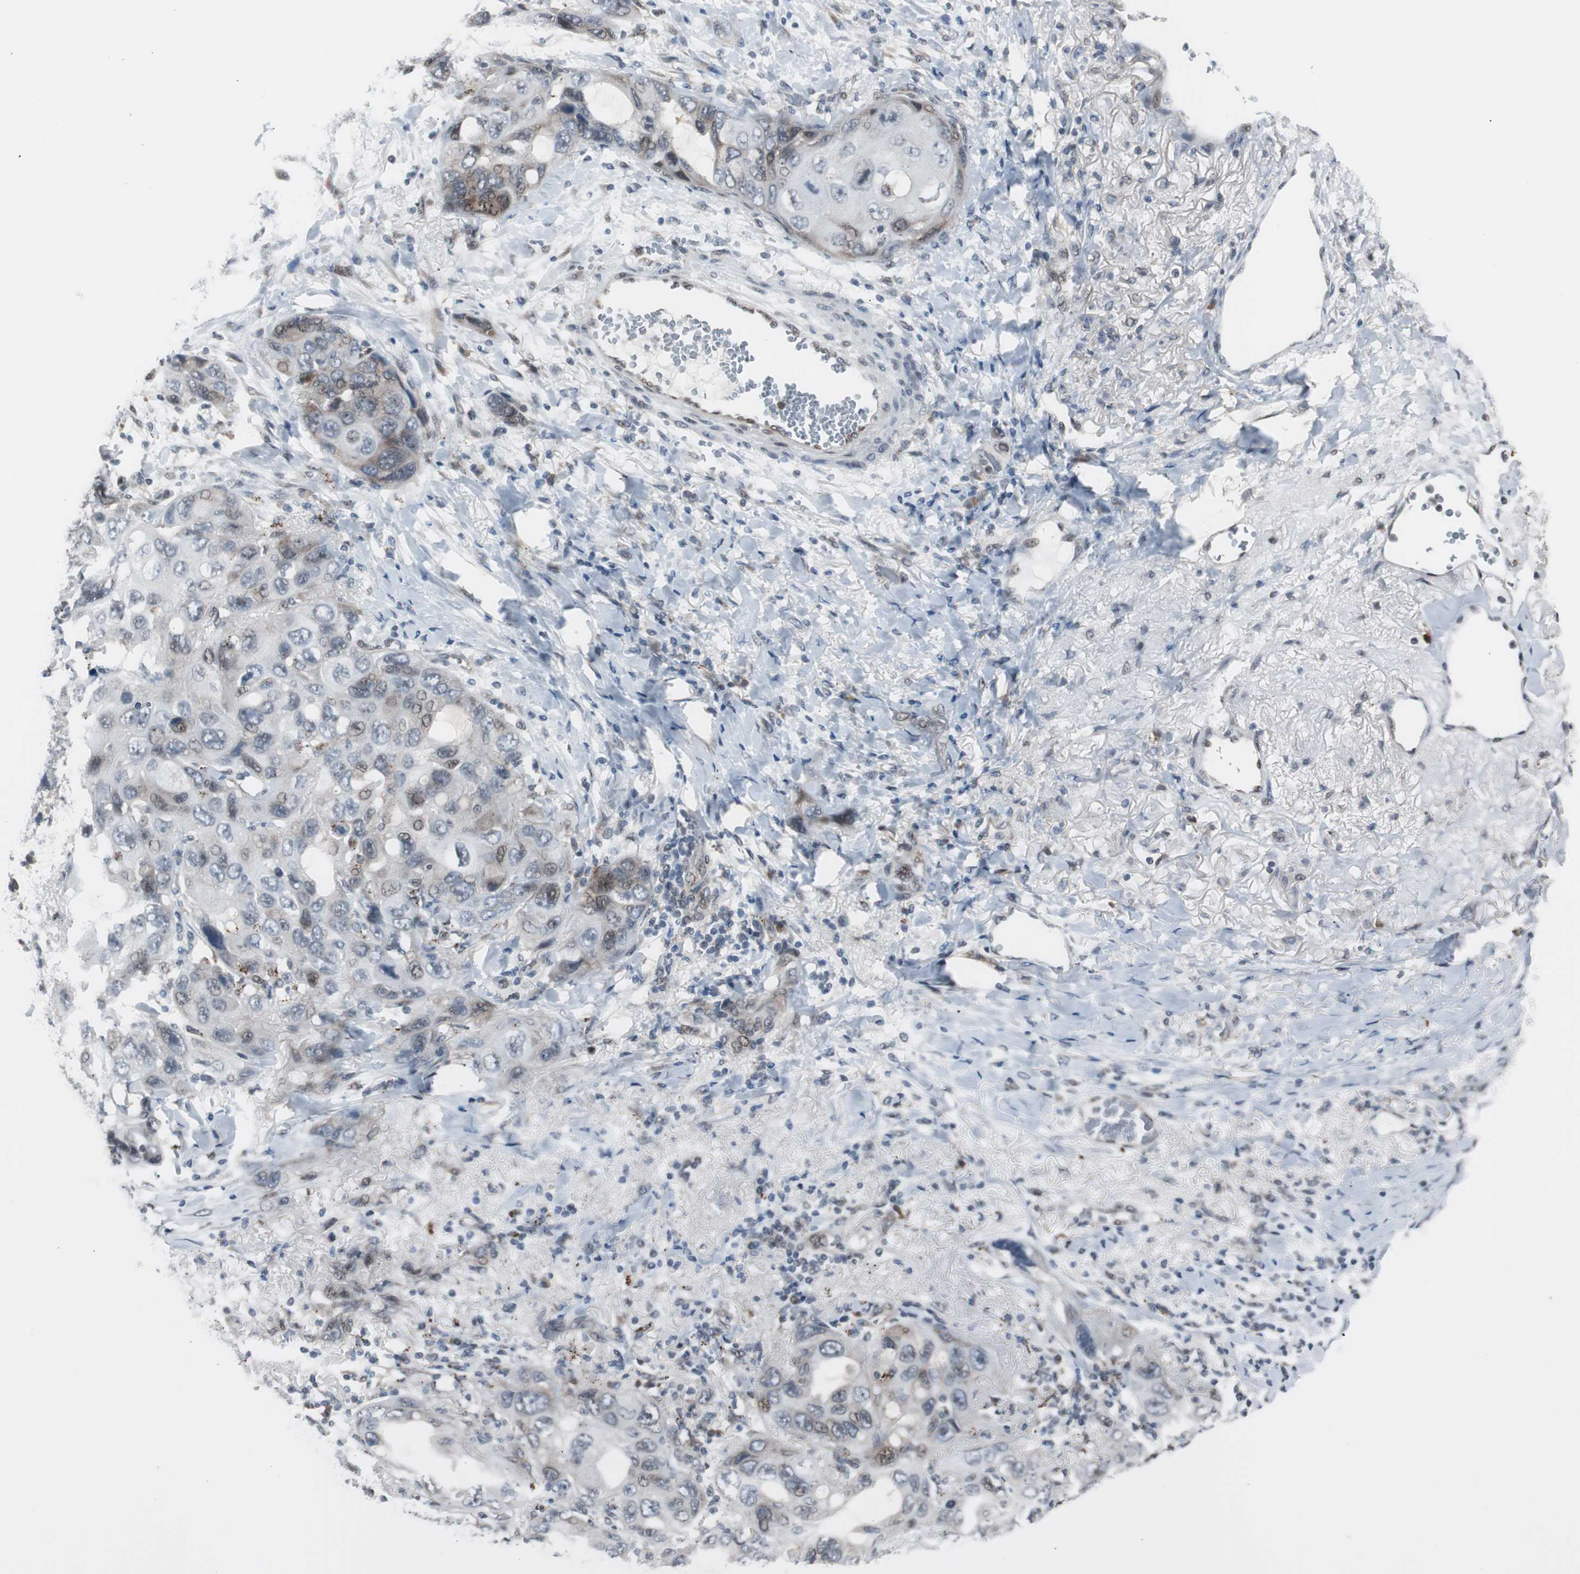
{"staining": {"intensity": "weak", "quantity": "<25%", "location": "cytoplasmic/membranous,nuclear"}, "tissue": "lung cancer", "cell_type": "Tumor cells", "image_type": "cancer", "snomed": [{"axis": "morphology", "description": "Squamous cell carcinoma, NOS"}, {"axis": "topography", "description": "Lung"}], "caption": "An immunohistochemistry (IHC) image of squamous cell carcinoma (lung) is shown. There is no staining in tumor cells of squamous cell carcinoma (lung).", "gene": "BOLA1", "patient": {"sex": "female", "age": 73}}